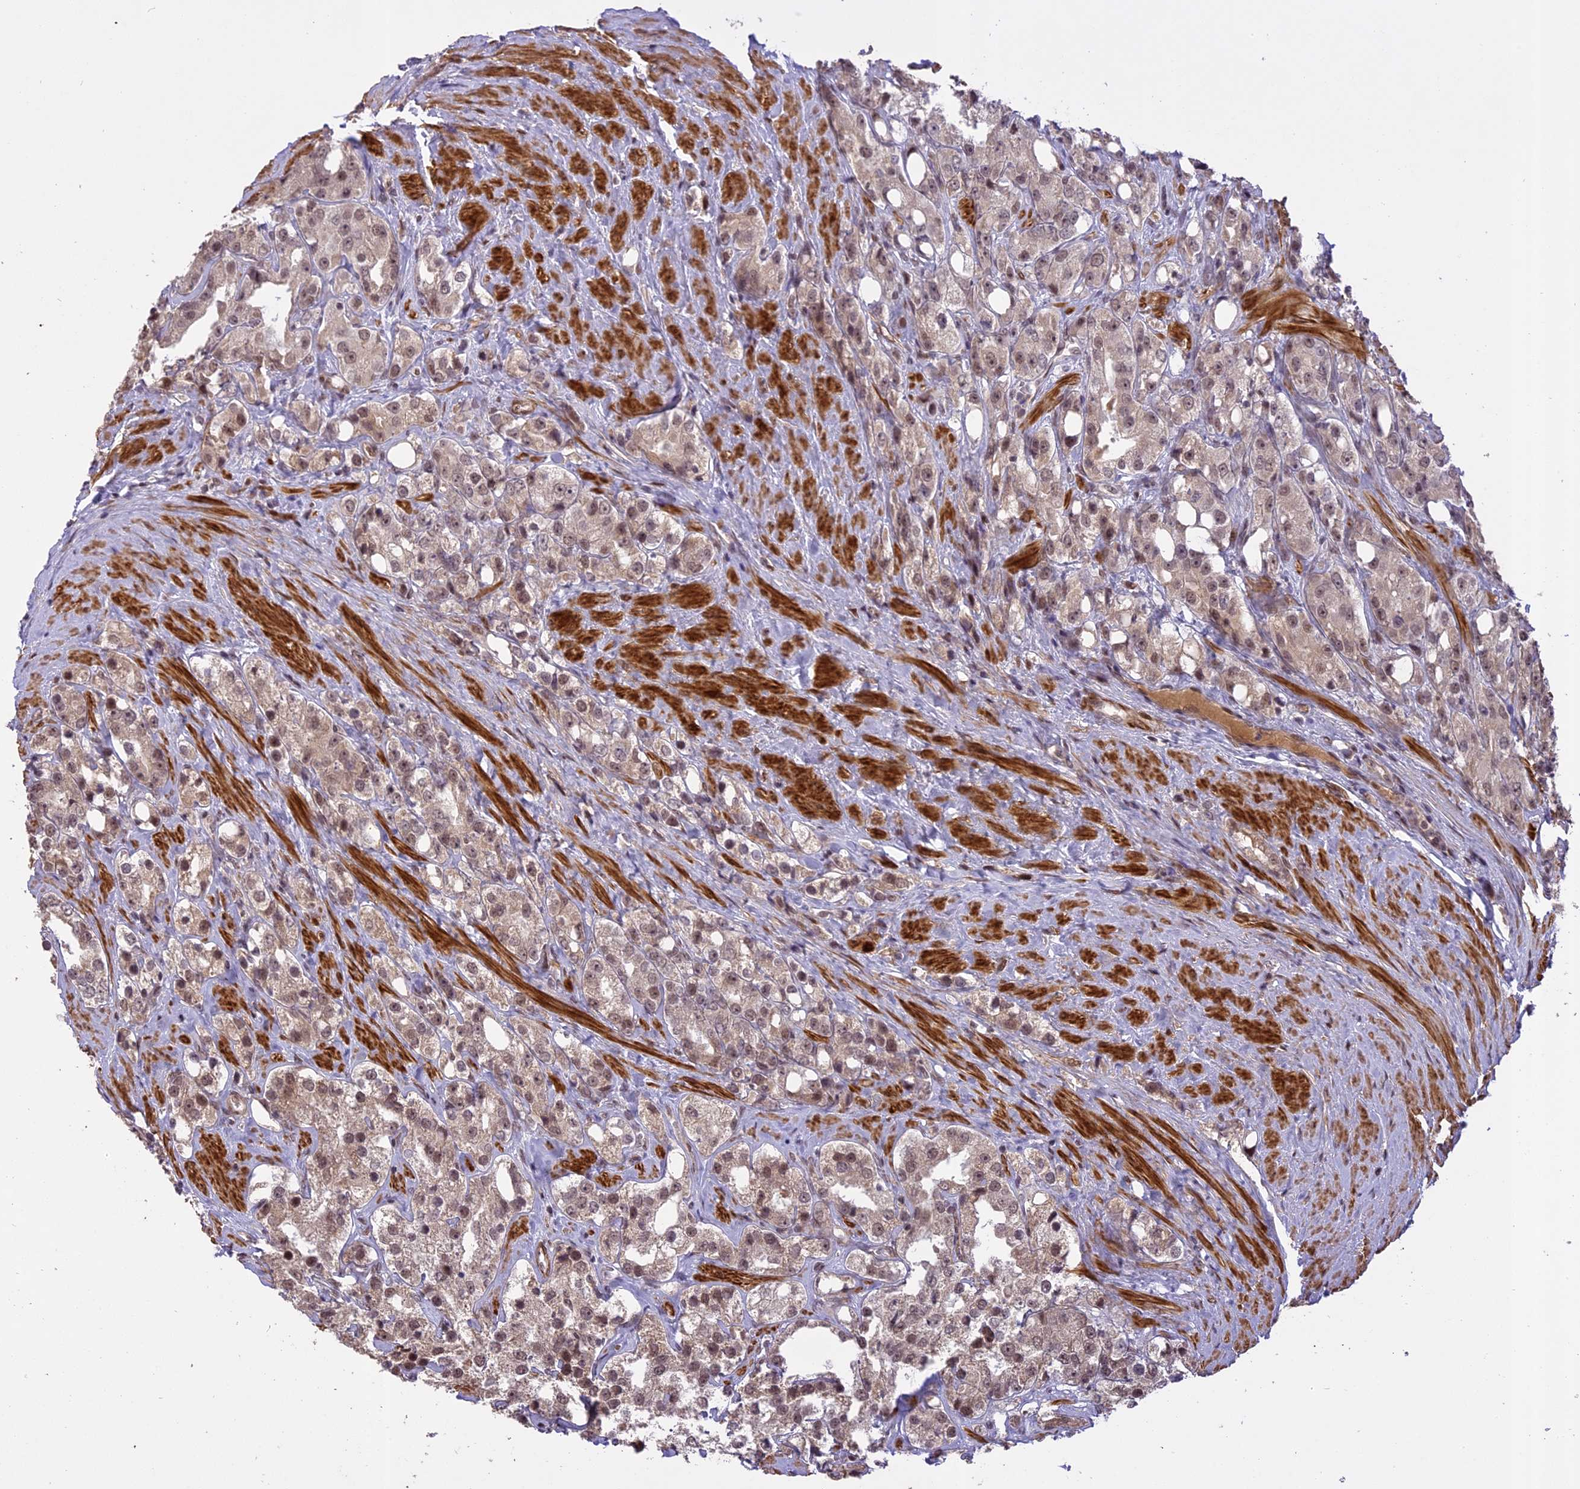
{"staining": {"intensity": "weak", "quantity": ">75%", "location": "nuclear"}, "tissue": "prostate cancer", "cell_type": "Tumor cells", "image_type": "cancer", "snomed": [{"axis": "morphology", "description": "Adenocarcinoma, NOS"}, {"axis": "topography", "description": "Prostate"}], "caption": "This is a histology image of immunohistochemistry staining of adenocarcinoma (prostate), which shows weak expression in the nuclear of tumor cells.", "gene": "PRELID2", "patient": {"sex": "male", "age": 79}}